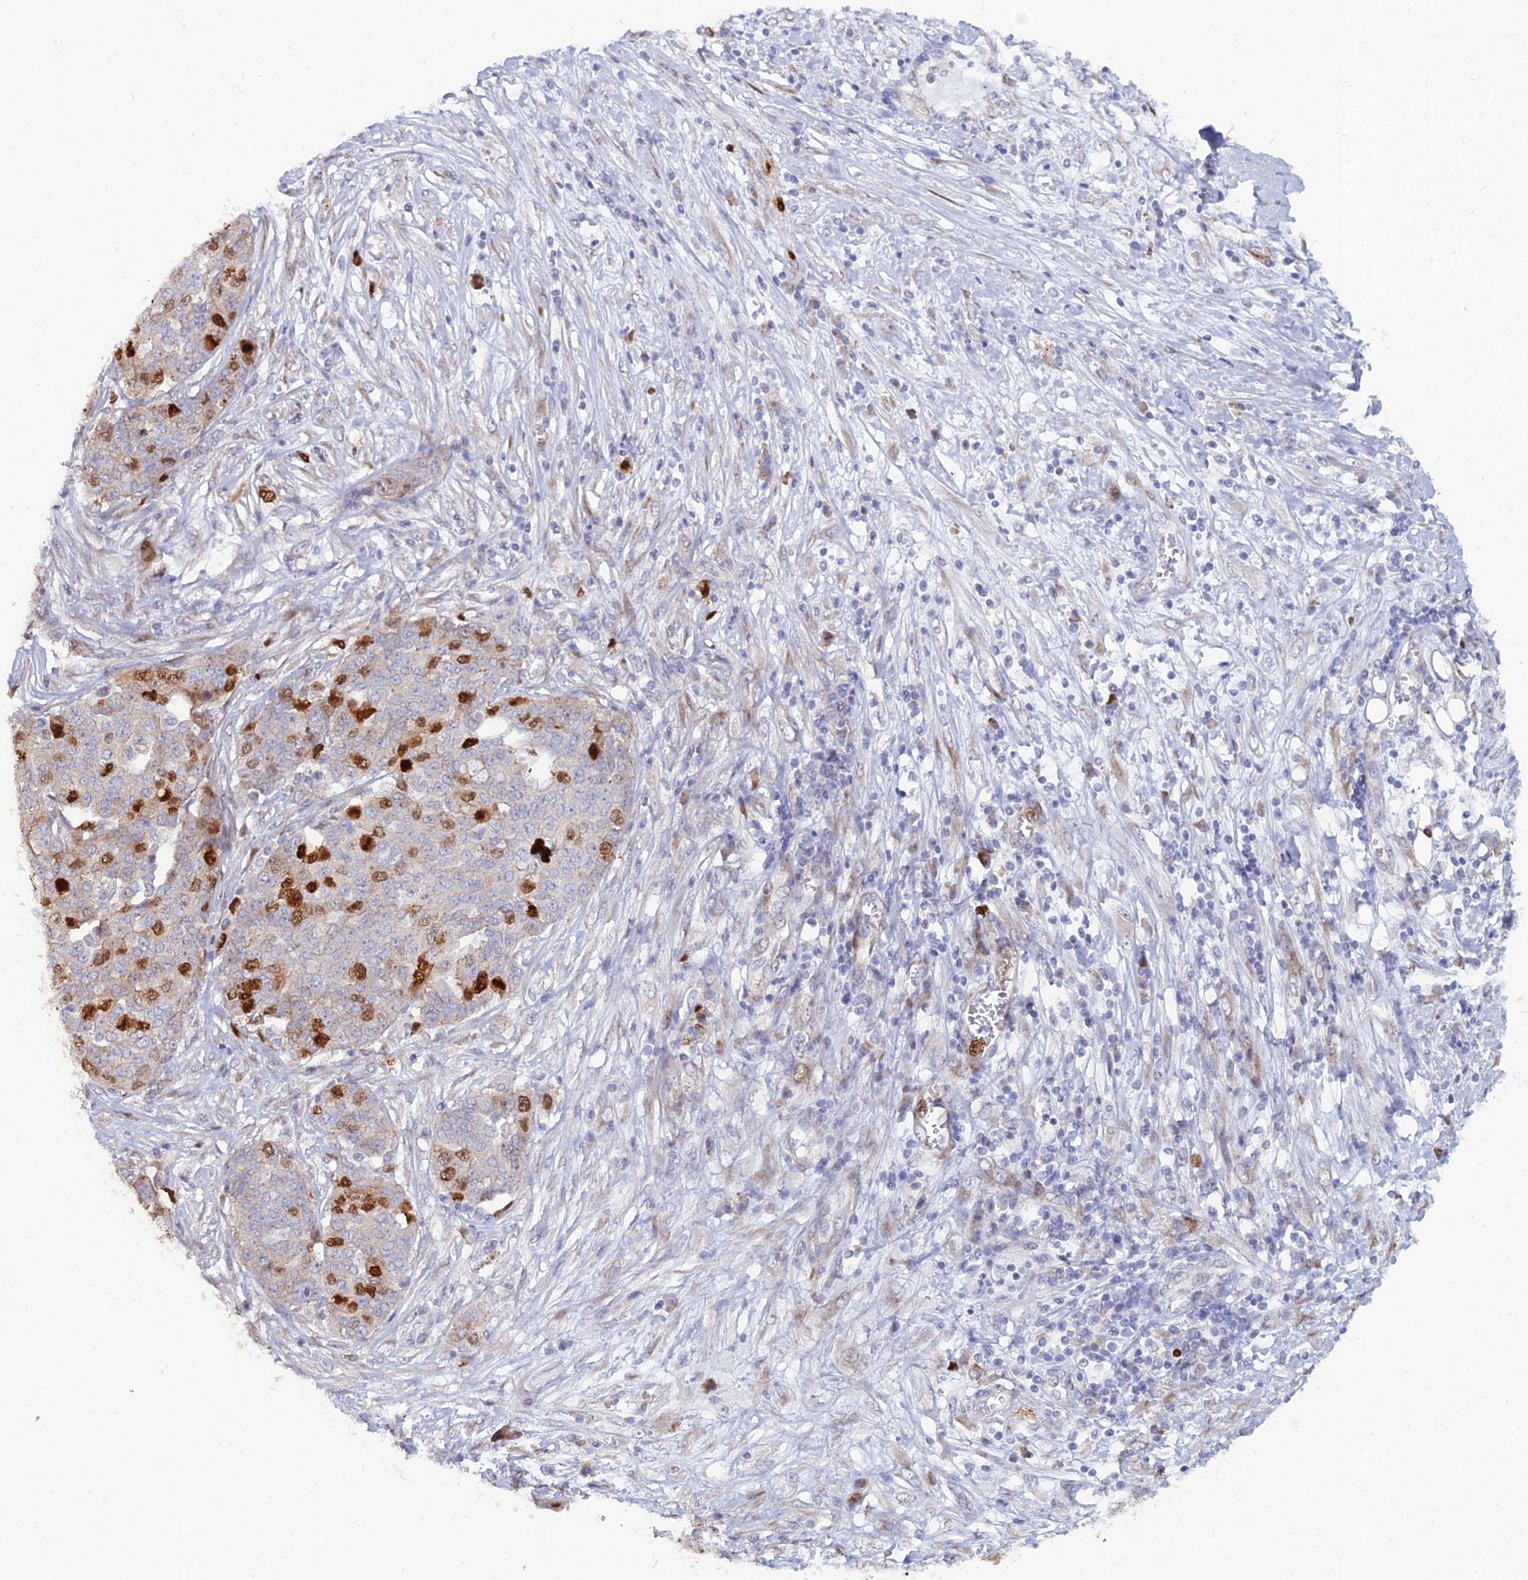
{"staining": {"intensity": "strong", "quantity": "<25%", "location": "nuclear"}, "tissue": "ovarian cancer", "cell_type": "Tumor cells", "image_type": "cancer", "snomed": [{"axis": "morphology", "description": "Cystadenocarcinoma, serous, NOS"}, {"axis": "topography", "description": "Soft tissue"}, {"axis": "topography", "description": "Ovary"}], "caption": "There is medium levels of strong nuclear positivity in tumor cells of ovarian cancer (serous cystadenocarcinoma), as demonstrated by immunohistochemical staining (brown color).", "gene": "NUSAP1", "patient": {"sex": "female", "age": 57}}